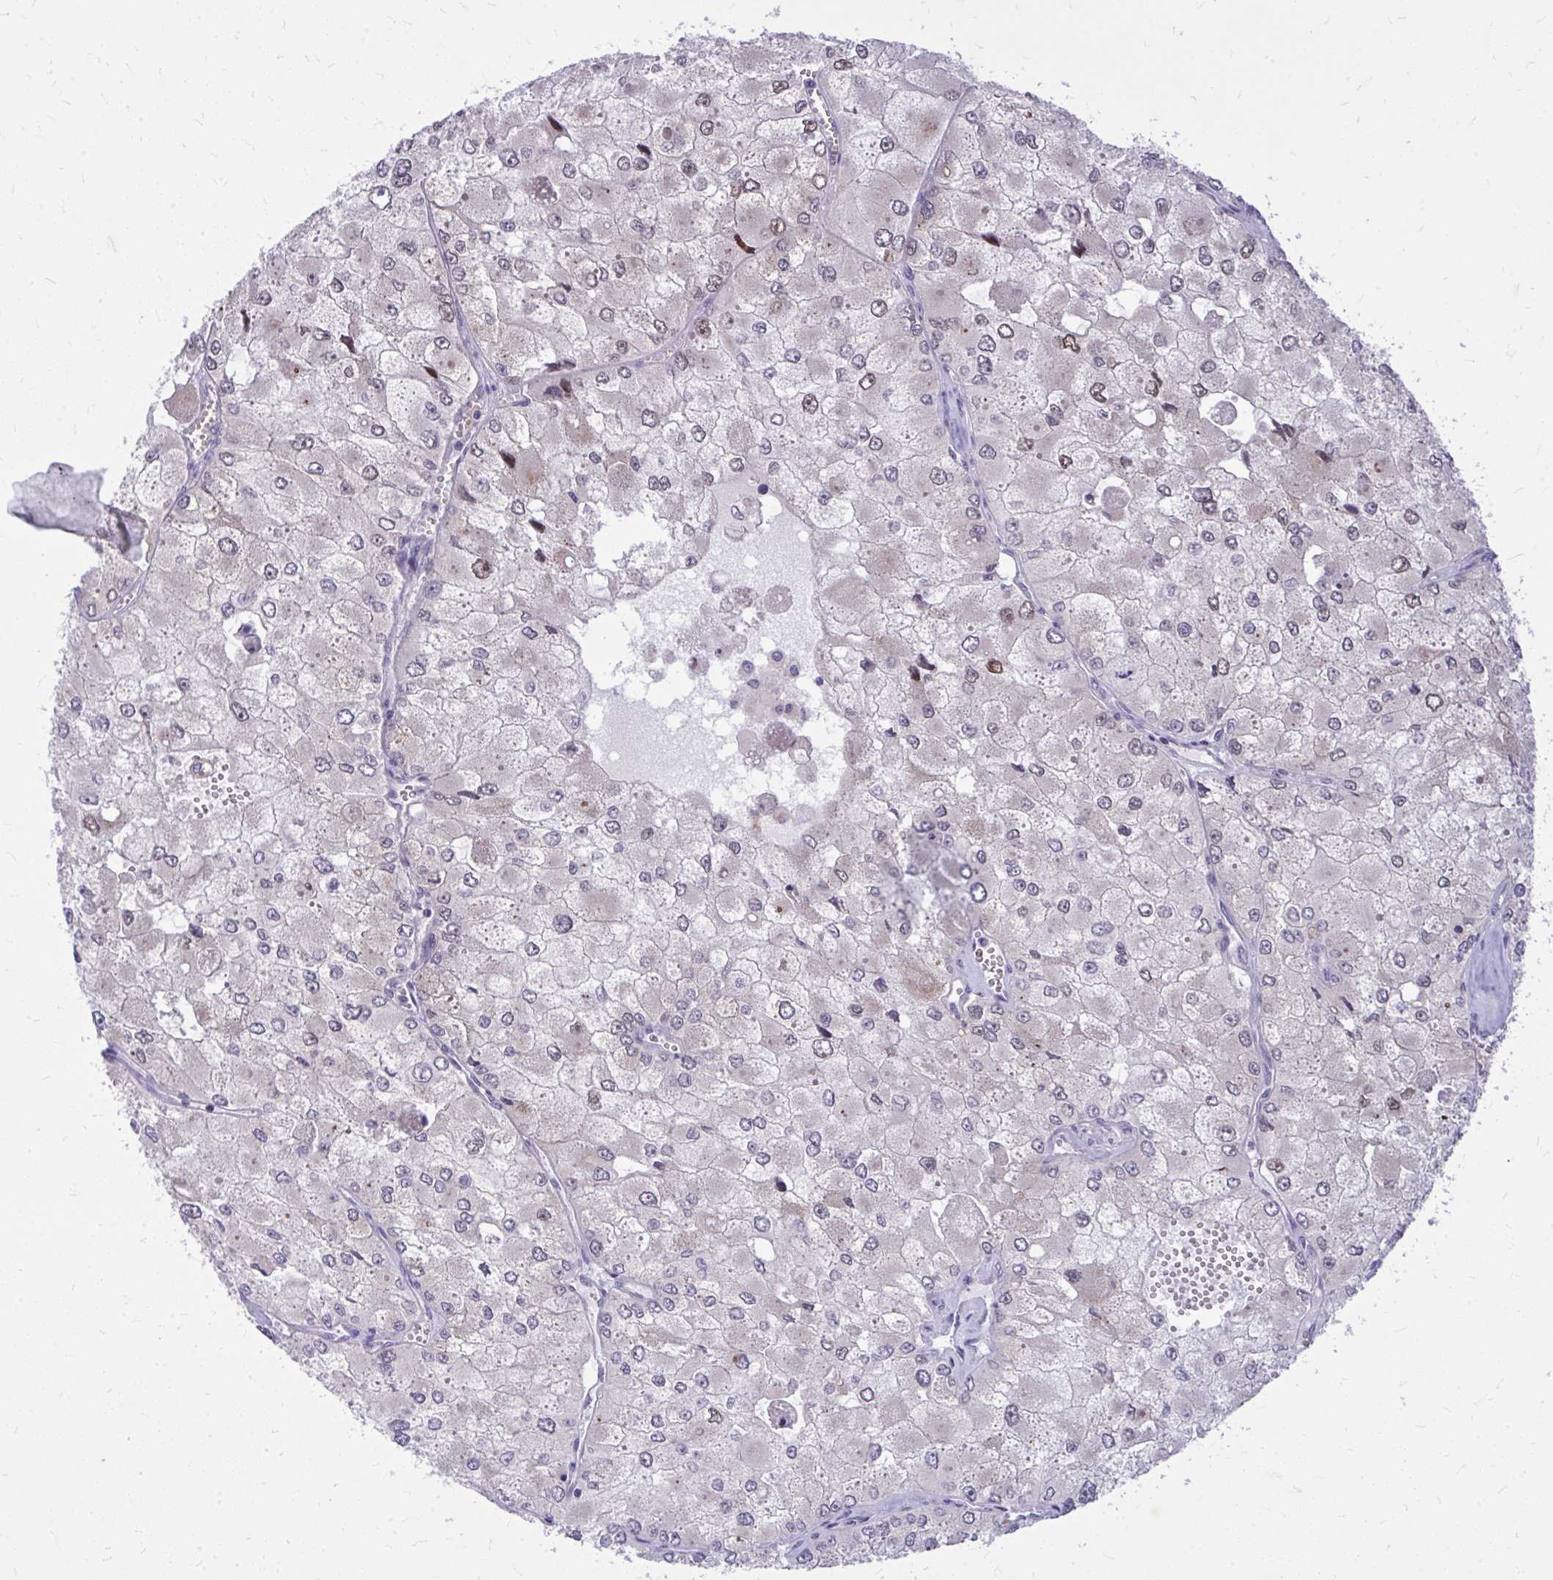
{"staining": {"intensity": "strong", "quantity": "<25%", "location": "nuclear"}, "tissue": "renal cancer", "cell_type": "Tumor cells", "image_type": "cancer", "snomed": [{"axis": "morphology", "description": "Adenocarcinoma, NOS"}, {"axis": "topography", "description": "Kidney"}], "caption": "IHC of human renal cancer (adenocarcinoma) reveals medium levels of strong nuclear staining in about <25% of tumor cells.", "gene": "DPY19L1", "patient": {"sex": "female", "age": 70}}